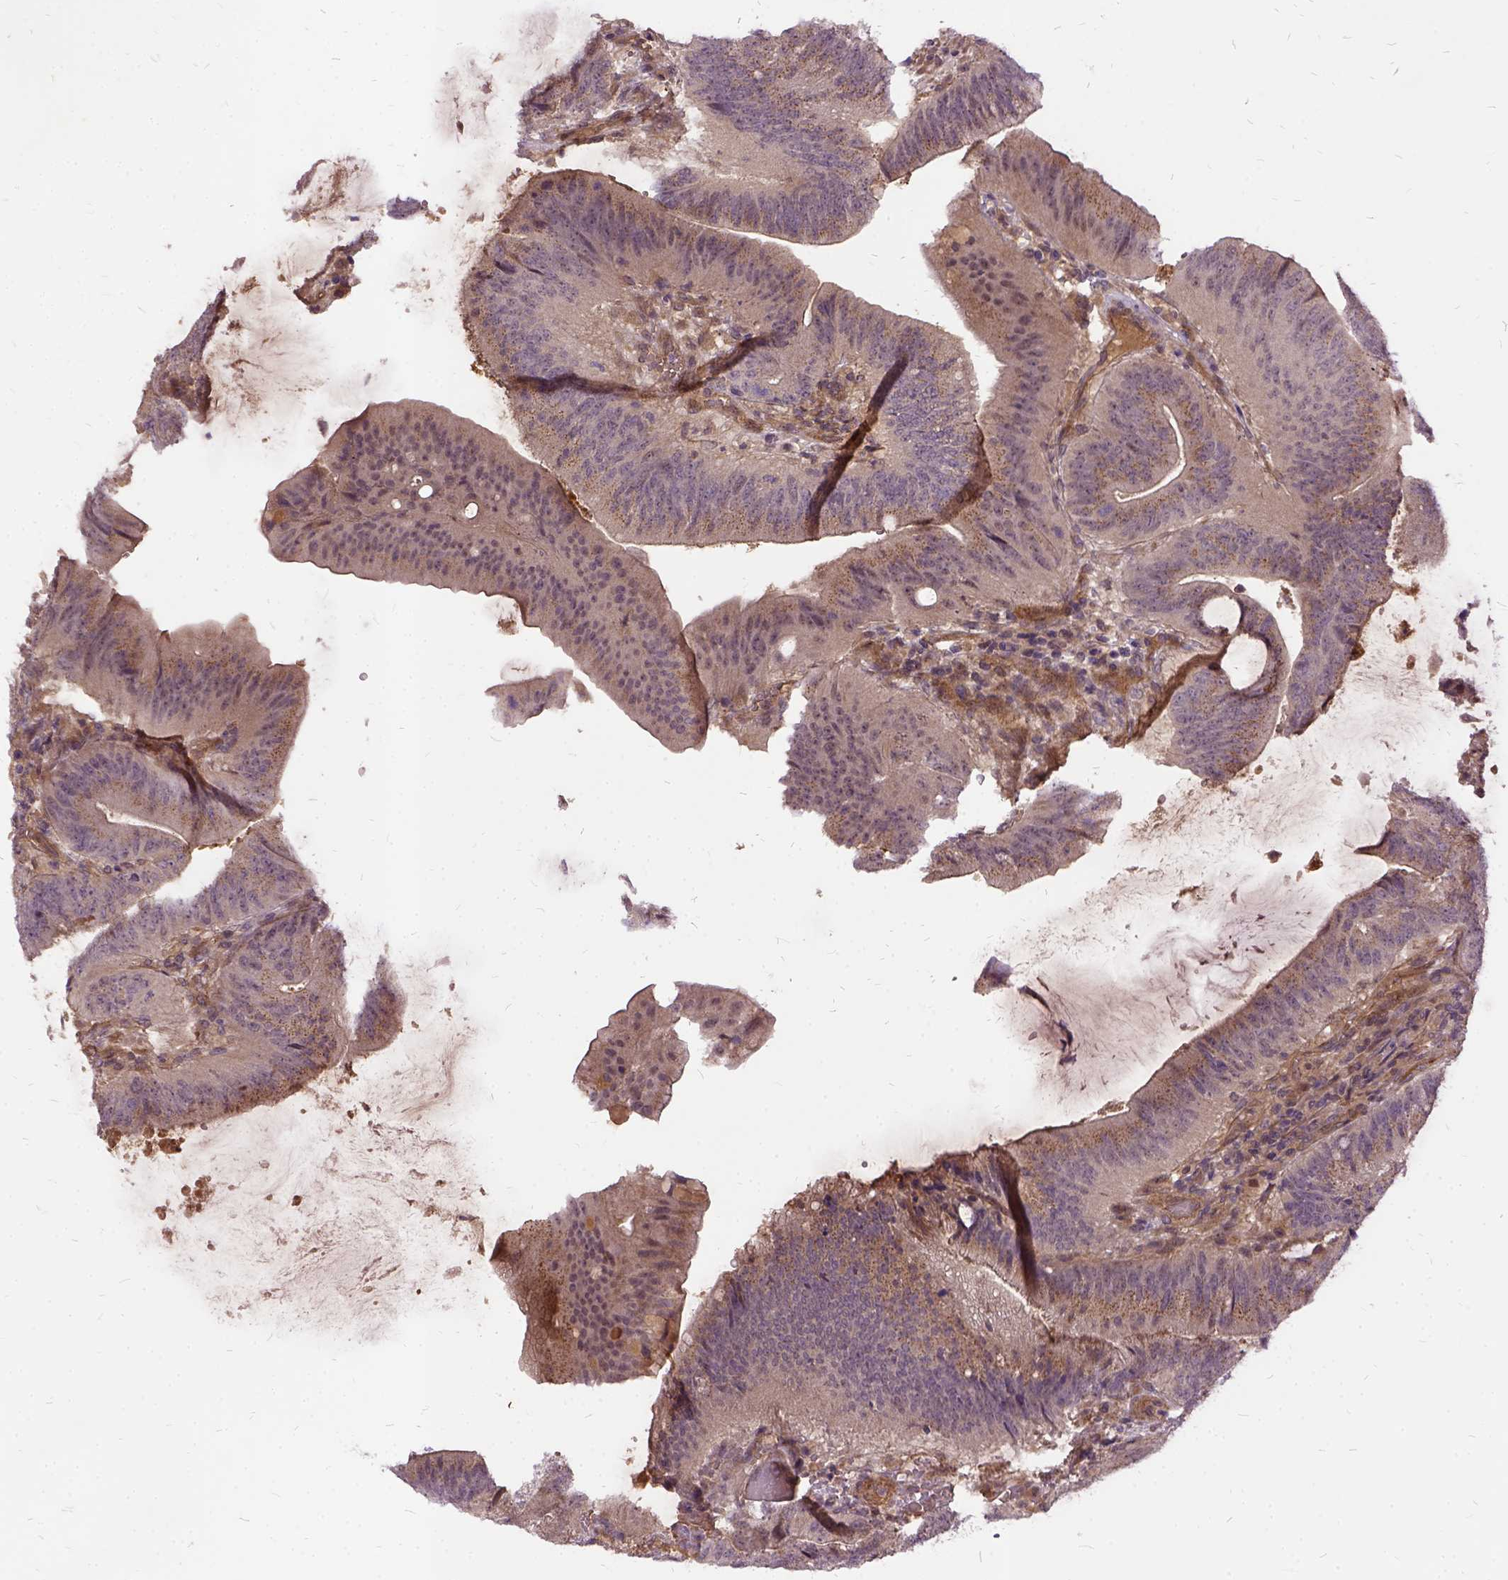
{"staining": {"intensity": "moderate", "quantity": ">75%", "location": "cytoplasmic/membranous"}, "tissue": "colorectal cancer", "cell_type": "Tumor cells", "image_type": "cancer", "snomed": [{"axis": "morphology", "description": "Adenocarcinoma, NOS"}, {"axis": "topography", "description": "Colon"}], "caption": "Protein expression analysis of adenocarcinoma (colorectal) reveals moderate cytoplasmic/membranous expression in about >75% of tumor cells.", "gene": "ILRUN", "patient": {"sex": "female", "age": 43}}